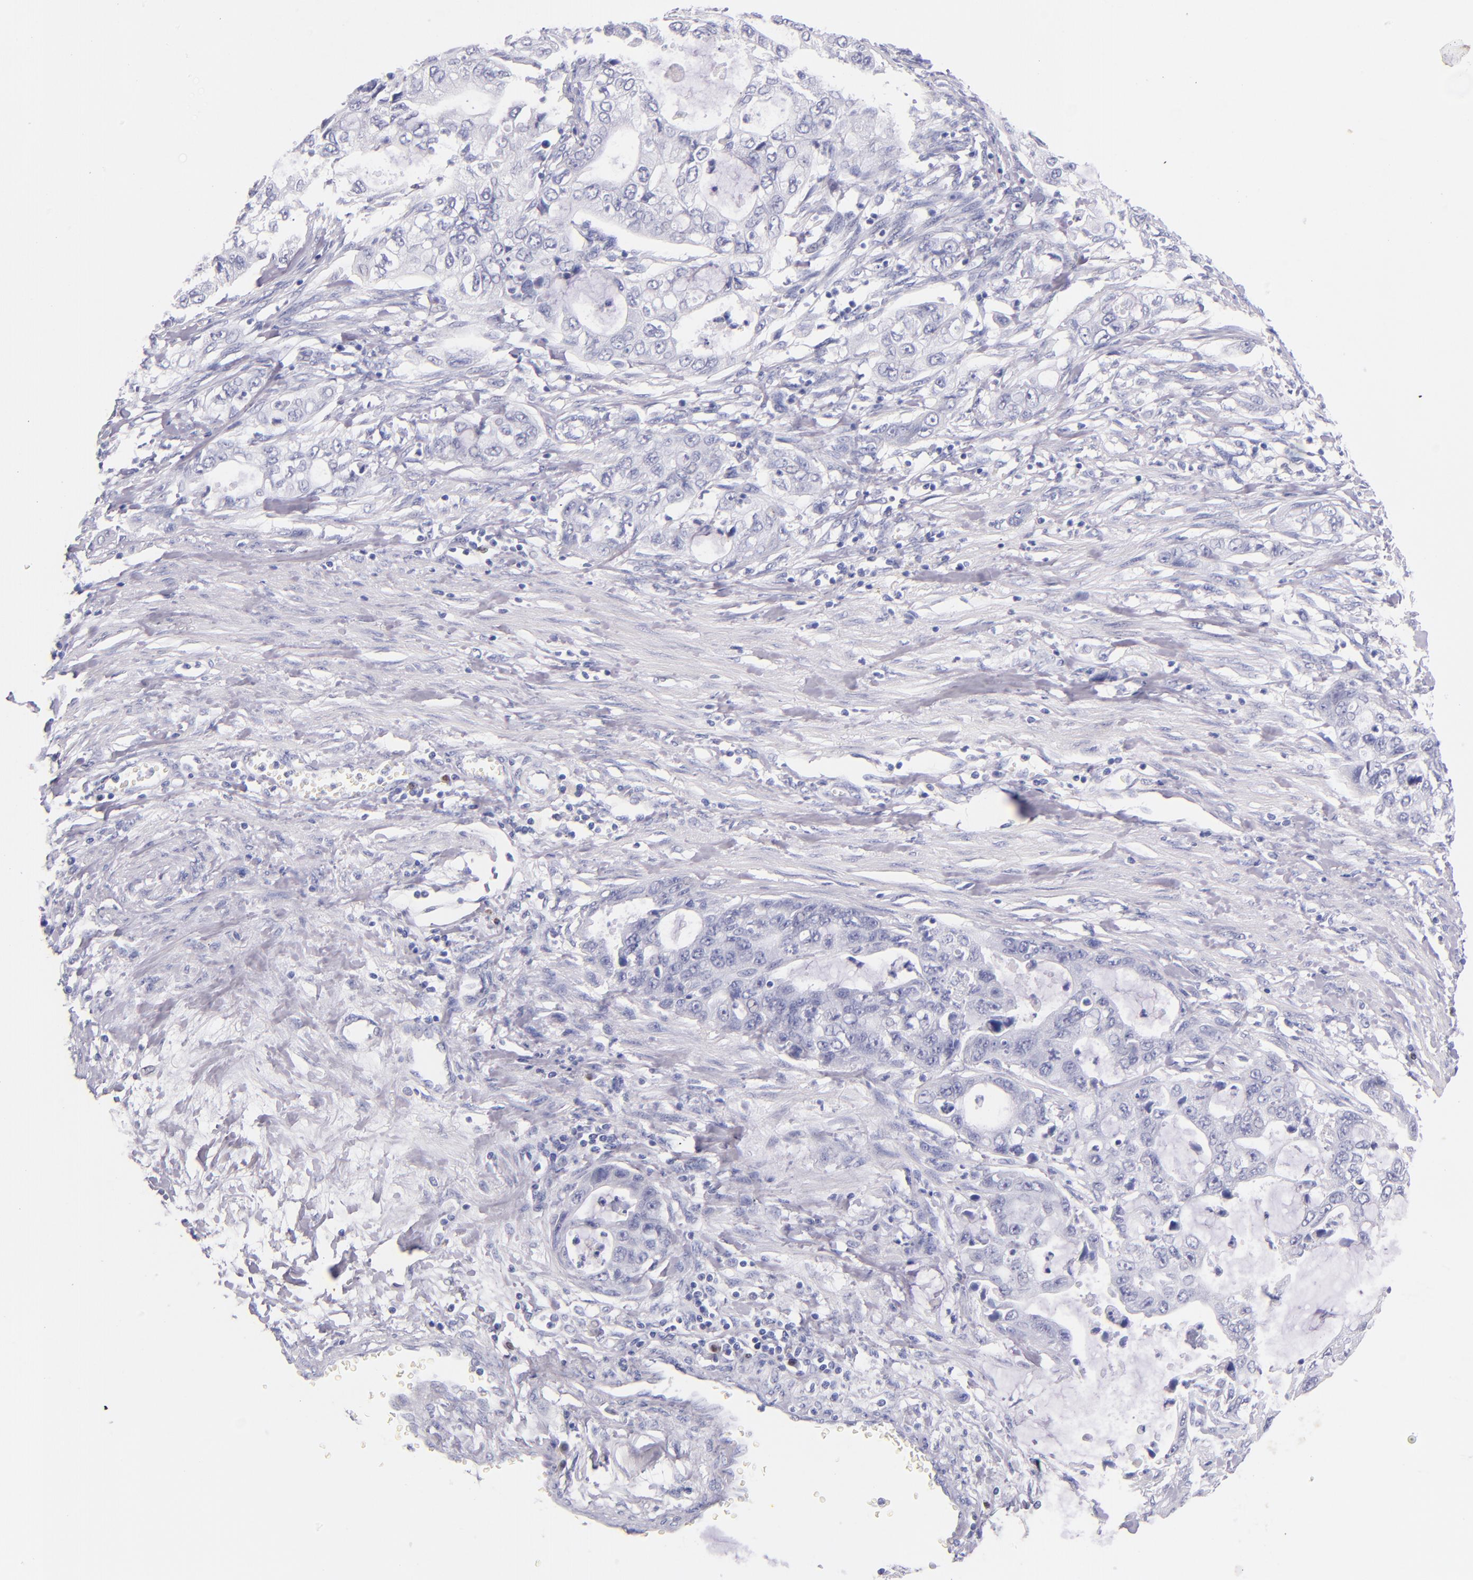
{"staining": {"intensity": "negative", "quantity": "none", "location": "none"}, "tissue": "stomach cancer", "cell_type": "Tumor cells", "image_type": "cancer", "snomed": [{"axis": "morphology", "description": "Adenocarcinoma, NOS"}, {"axis": "topography", "description": "Stomach, upper"}], "caption": "Immunohistochemical staining of human stomach adenocarcinoma displays no significant expression in tumor cells.", "gene": "IRF4", "patient": {"sex": "female", "age": 52}}